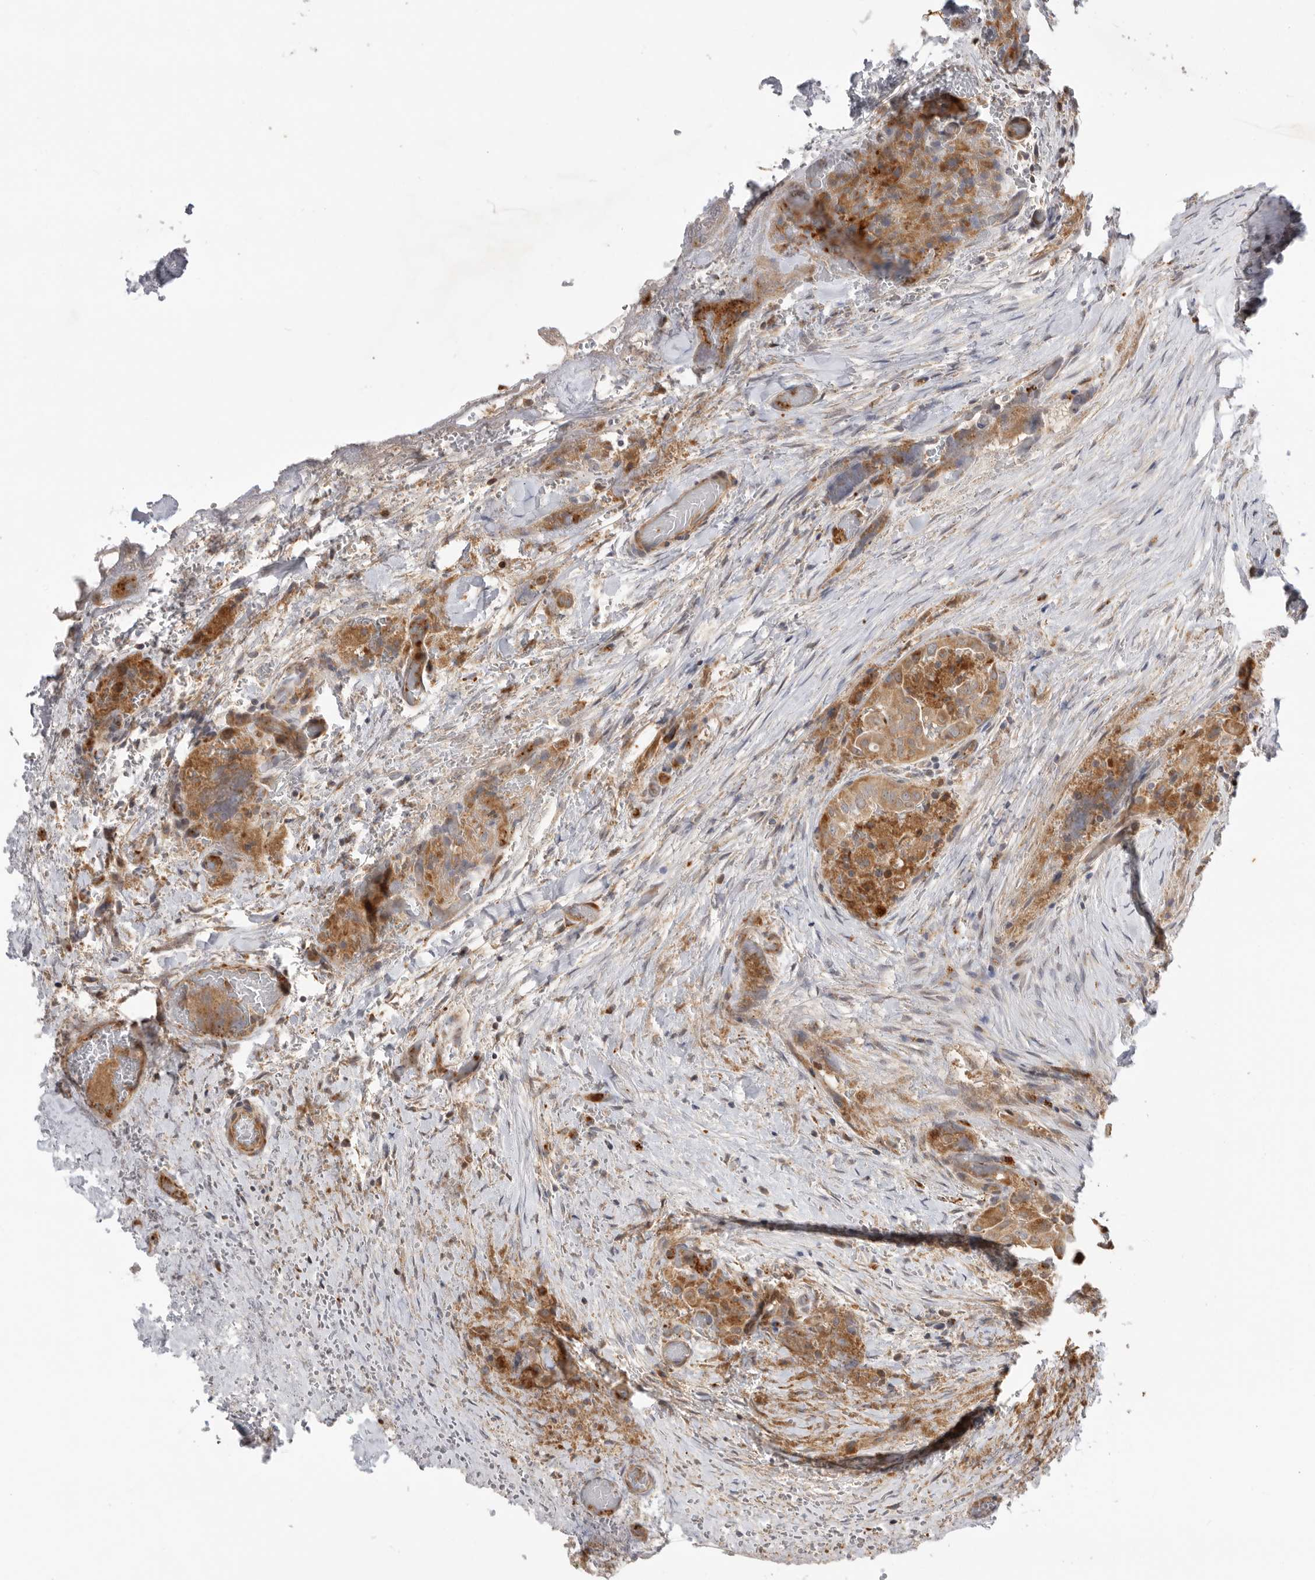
{"staining": {"intensity": "moderate", "quantity": ">75%", "location": "cytoplasmic/membranous"}, "tissue": "thyroid cancer", "cell_type": "Tumor cells", "image_type": "cancer", "snomed": [{"axis": "morphology", "description": "Papillary adenocarcinoma, NOS"}, {"axis": "topography", "description": "Thyroid gland"}], "caption": "The immunohistochemical stain labels moderate cytoplasmic/membranous positivity in tumor cells of thyroid papillary adenocarcinoma tissue.", "gene": "GNE", "patient": {"sex": "female", "age": 59}}